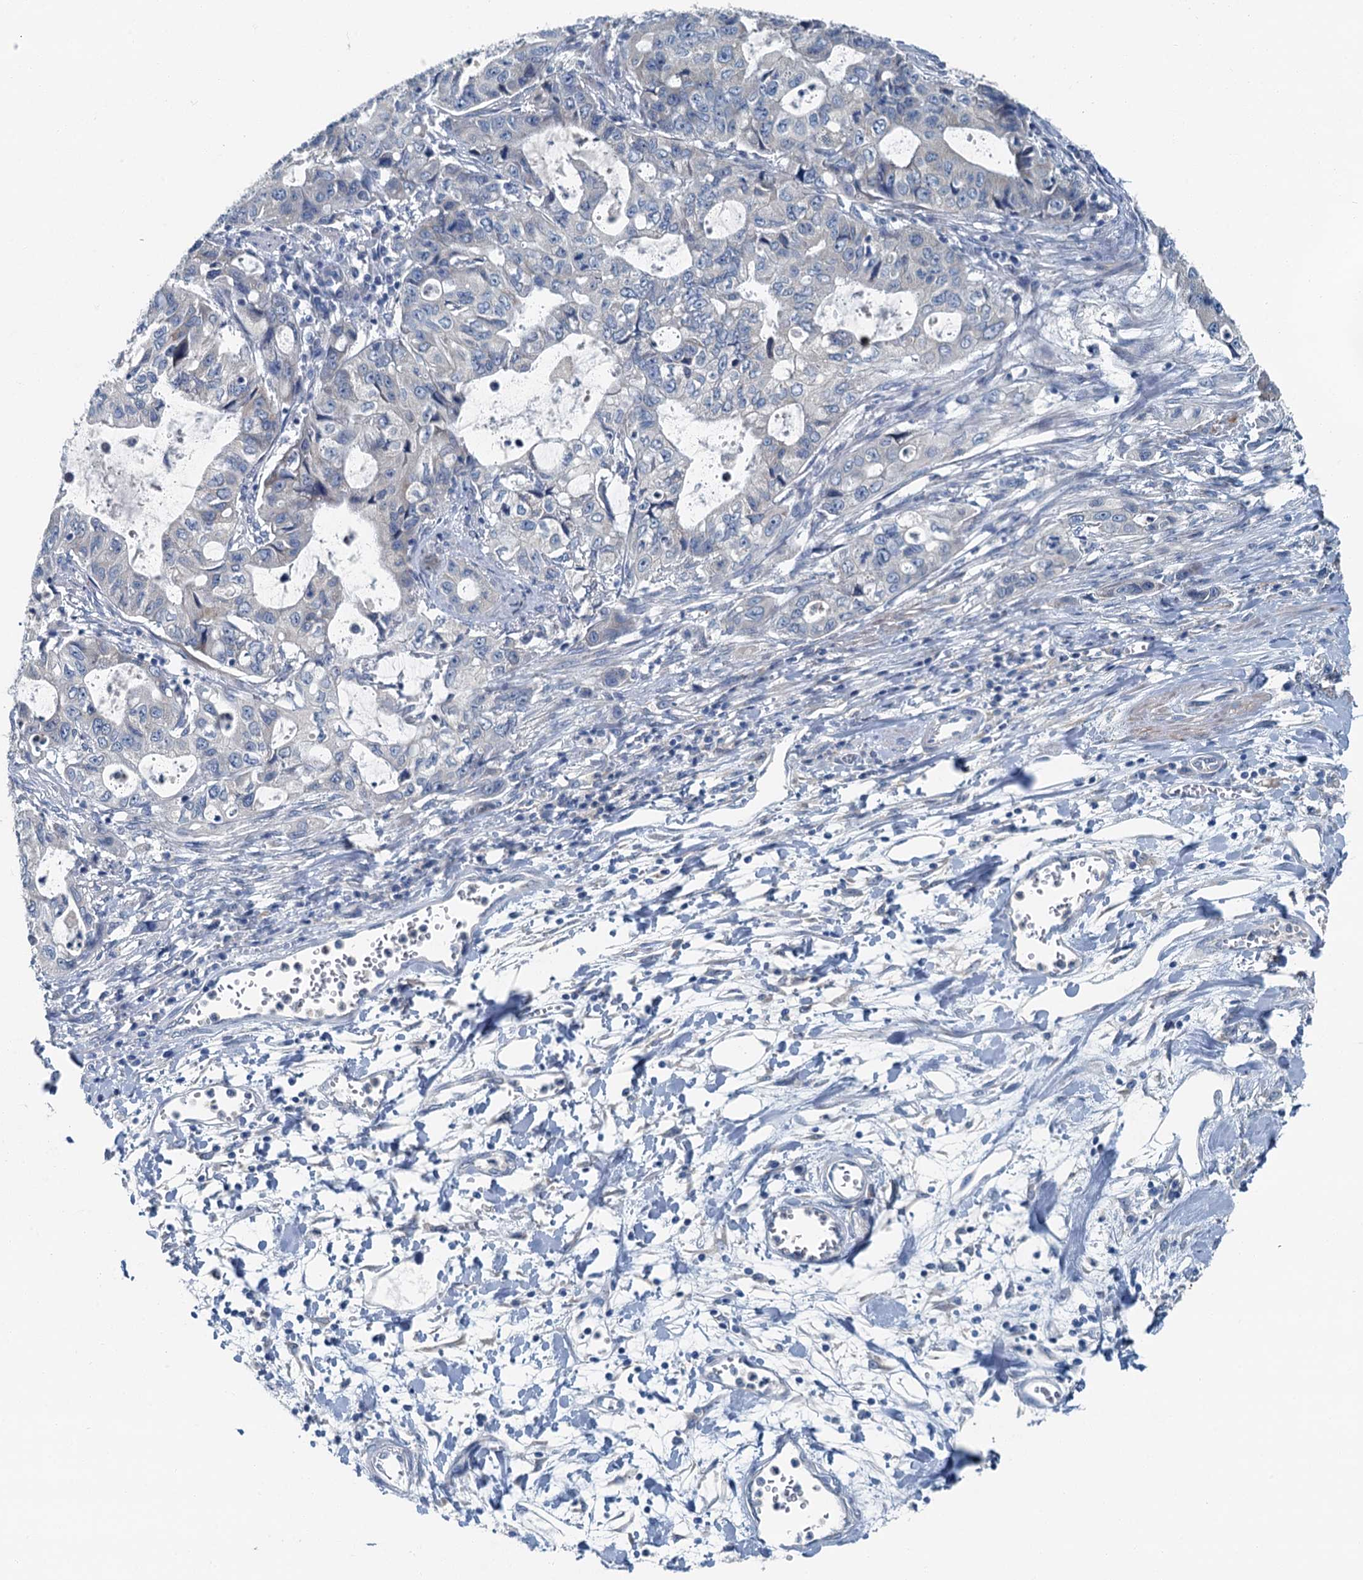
{"staining": {"intensity": "negative", "quantity": "none", "location": "none"}, "tissue": "stomach cancer", "cell_type": "Tumor cells", "image_type": "cancer", "snomed": [{"axis": "morphology", "description": "Adenocarcinoma, NOS"}, {"axis": "topography", "description": "Stomach, upper"}], "caption": "A histopathology image of human adenocarcinoma (stomach) is negative for staining in tumor cells.", "gene": "C6orf120", "patient": {"sex": "female", "age": 52}}